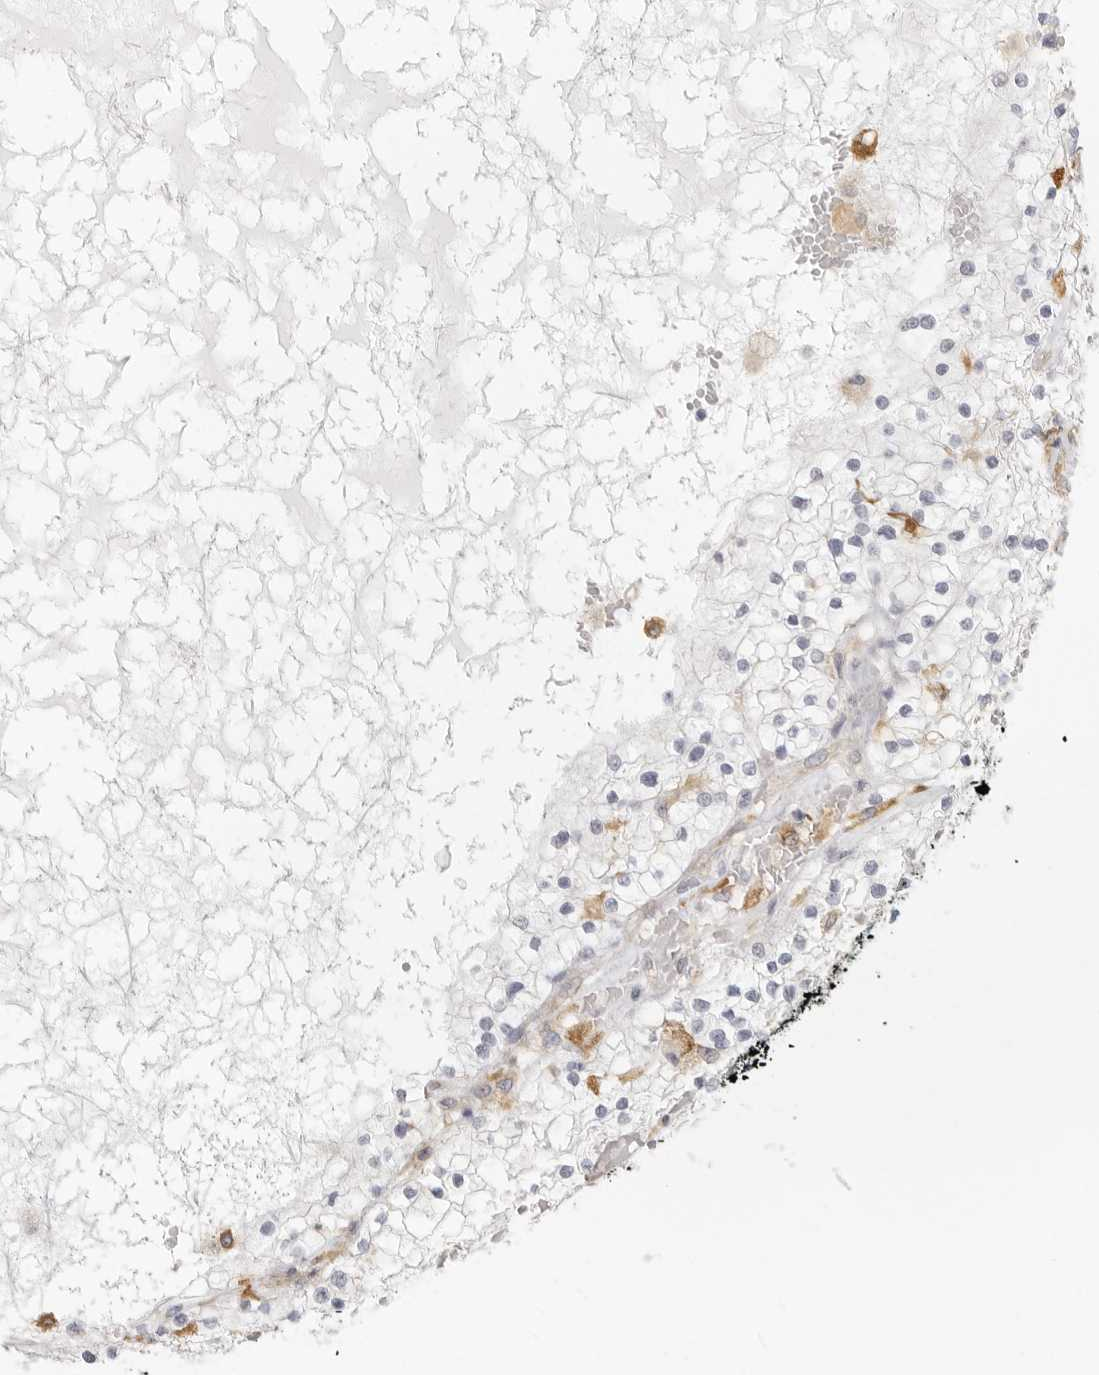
{"staining": {"intensity": "negative", "quantity": "none", "location": "none"}, "tissue": "renal cancer", "cell_type": "Tumor cells", "image_type": "cancer", "snomed": [{"axis": "morphology", "description": "Normal tissue, NOS"}, {"axis": "morphology", "description": "Adenocarcinoma, NOS"}, {"axis": "topography", "description": "Kidney"}], "caption": "IHC micrograph of neoplastic tissue: human adenocarcinoma (renal) stained with DAB reveals no significant protein expression in tumor cells.", "gene": "NIBAN1", "patient": {"sex": "male", "age": 68}}